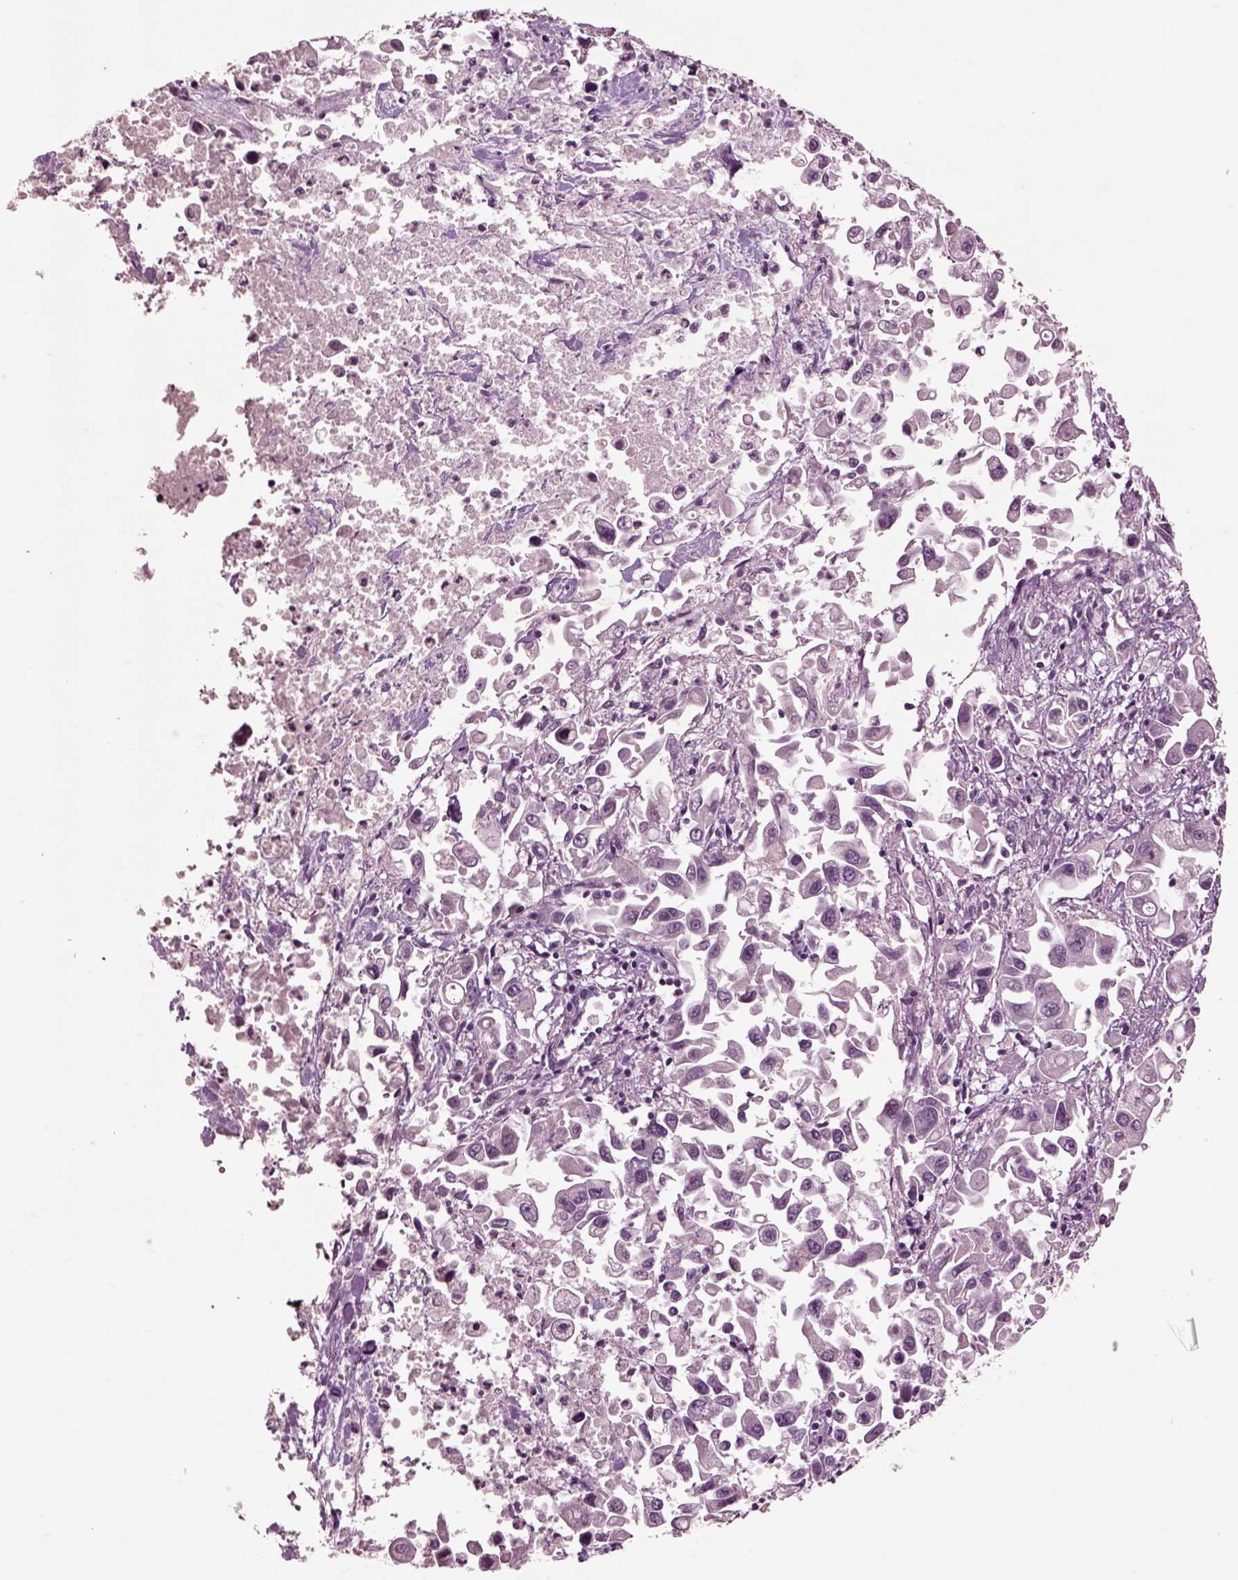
{"staining": {"intensity": "negative", "quantity": "none", "location": "none"}, "tissue": "pancreatic cancer", "cell_type": "Tumor cells", "image_type": "cancer", "snomed": [{"axis": "morphology", "description": "Adenocarcinoma, NOS"}, {"axis": "topography", "description": "Pancreas"}], "caption": "Micrograph shows no protein expression in tumor cells of pancreatic cancer tissue.", "gene": "CHGB", "patient": {"sex": "female", "age": 83}}